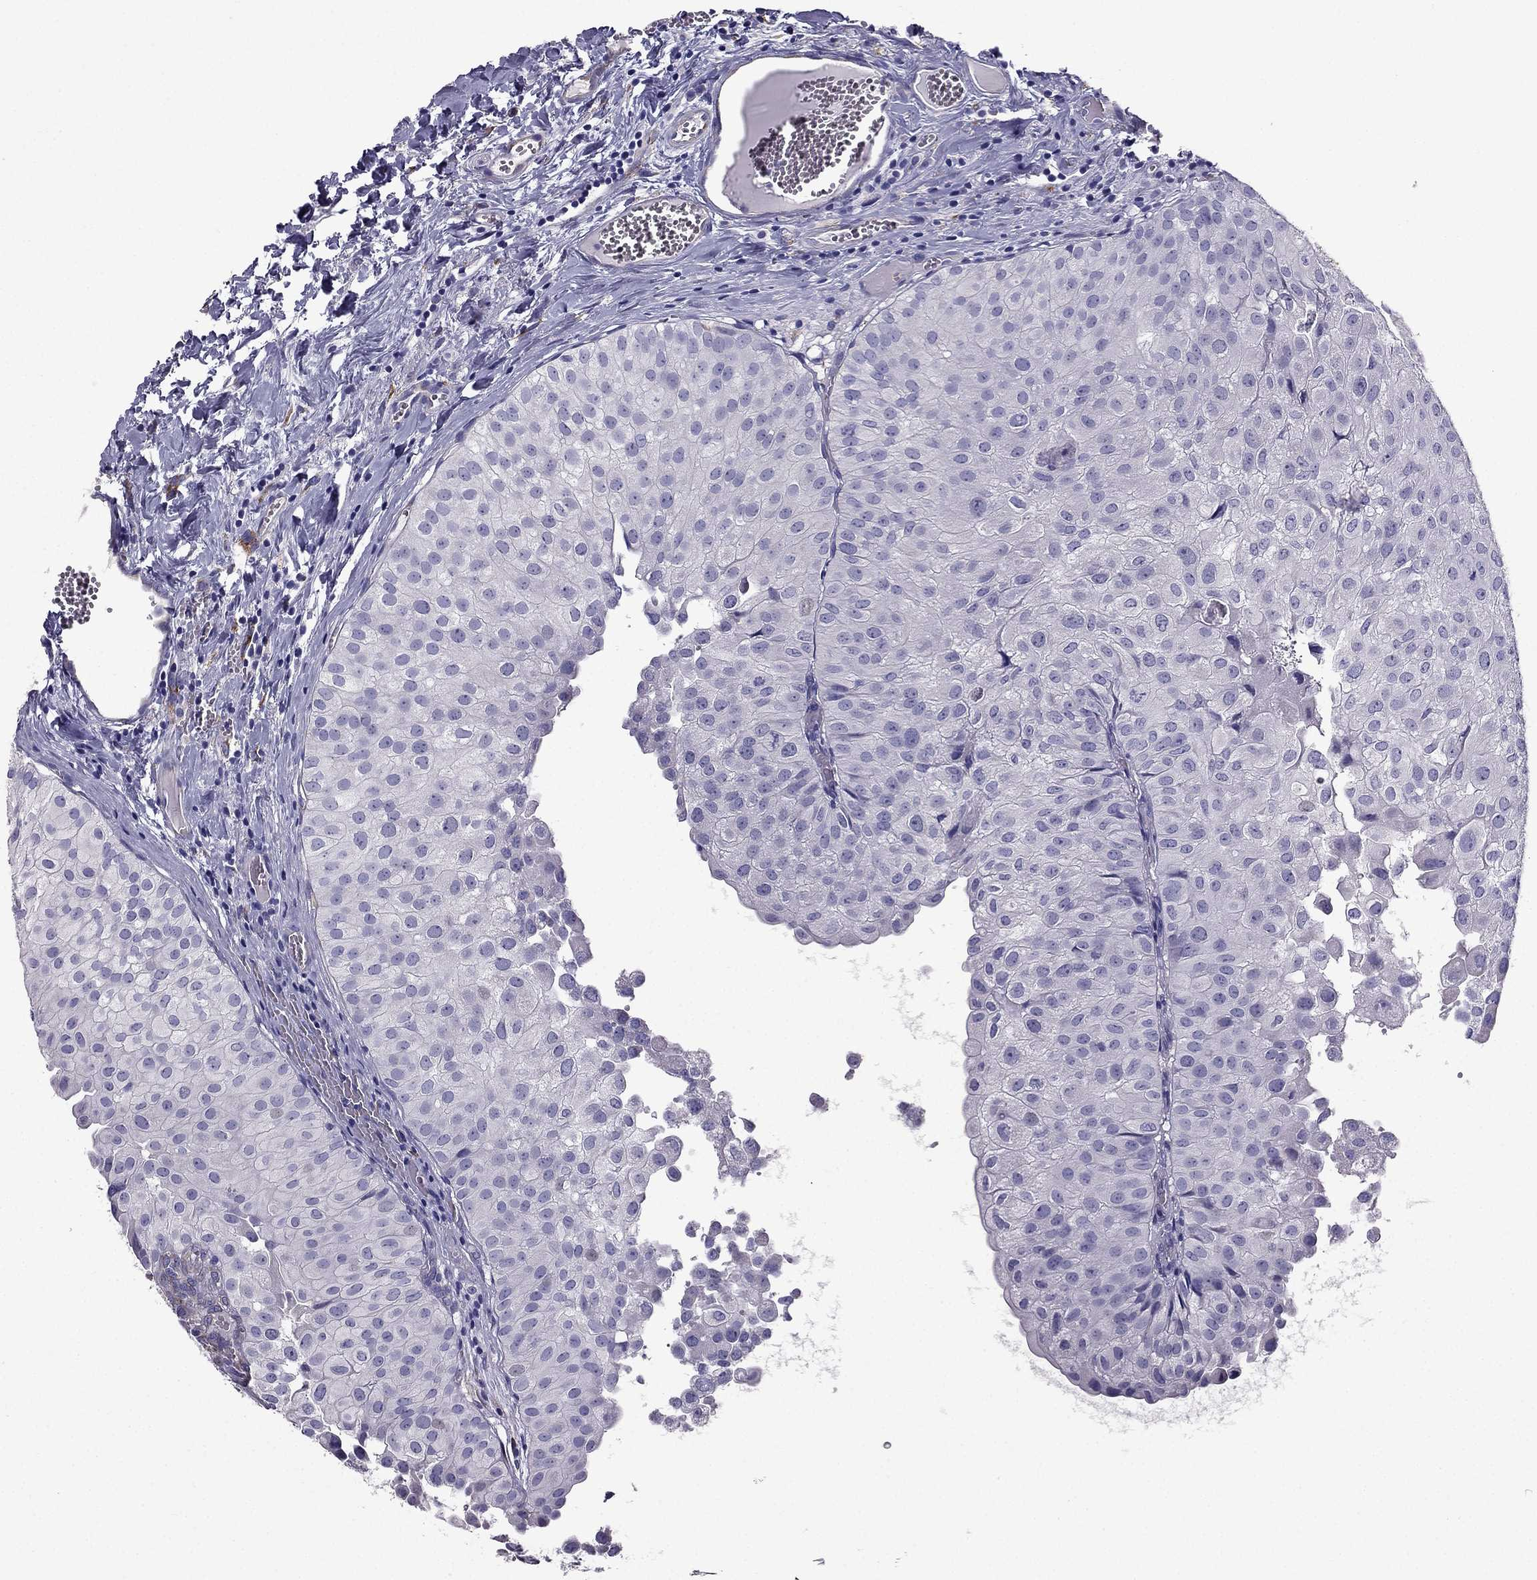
{"staining": {"intensity": "negative", "quantity": "none", "location": "none"}, "tissue": "urothelial cancer", "cell_type": "Tumor cells", "image_type": "cancer", "snomed": [{"axis": "morphology", "description": "Urothelial carcinoma, Low grade"}, {"axis": "topography", "description": "Urinary bladder"}], "caption": "Tumor cells show no significant protein staining in urothelial cancer.", "gene": "IKBIP", "patient": {"sex": "female", "age": 78}}